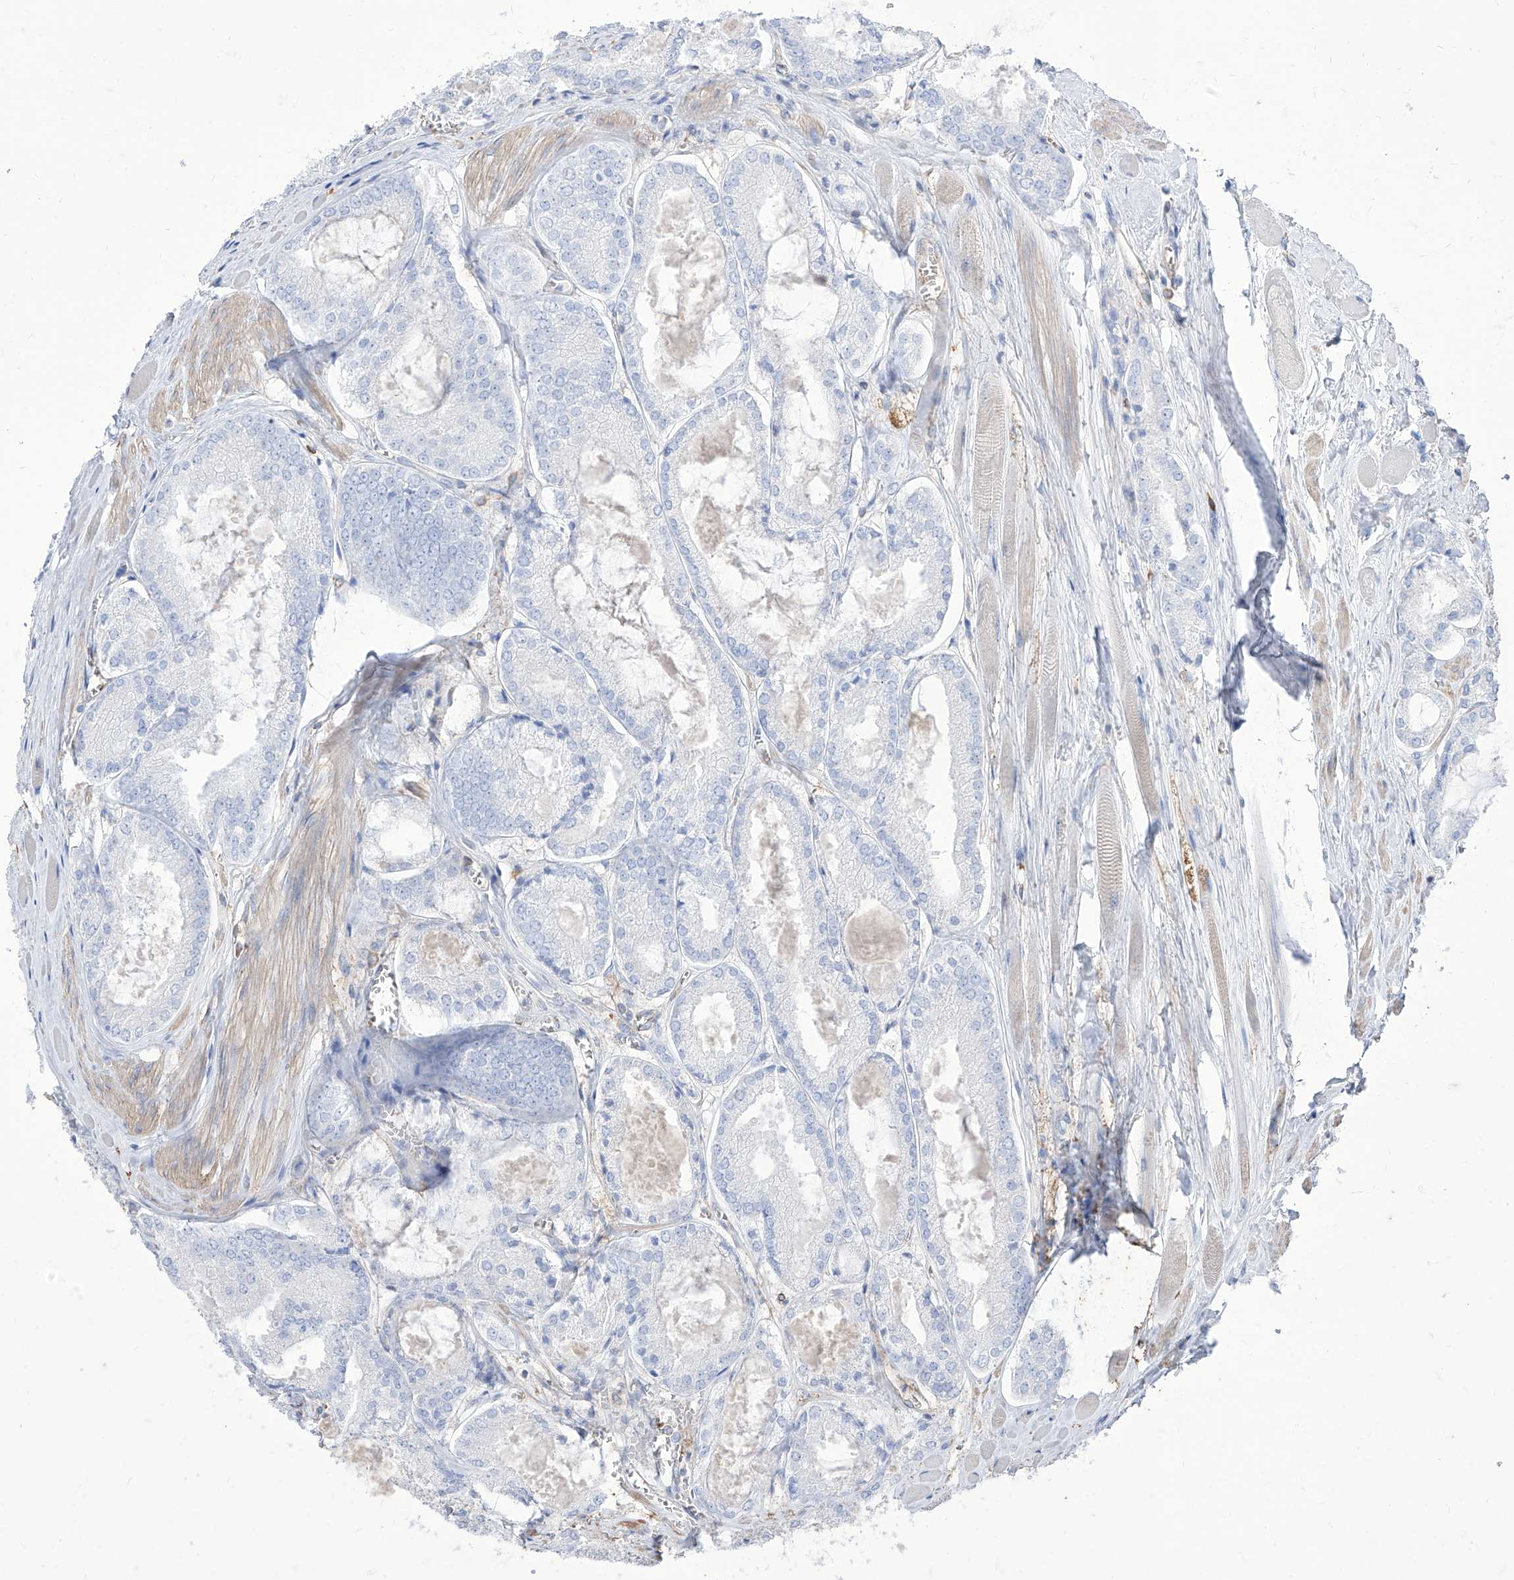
{"staining": {"intensity": "negative", "quantity": "none", "location": "none"}, "tissue": "prostate cancer", "cell_type": "Tumor cells", "image_type": "cancer", "snomed": [{"axis": "morphology", "description": "Adenocarcinoma, Low grade"}, {"axis": "topography", "description": "Prostate"}], "caption": "Tumor cells are negative for protein expression in human low-grade adenocarcinoma (prostate). Brightfield microscopy of IHC stained with DAB (brown) and hematoxylin (blue), captured at high magnification.", "gene": "C1orf74", "patient": {"sex": "male", "age": 67}}